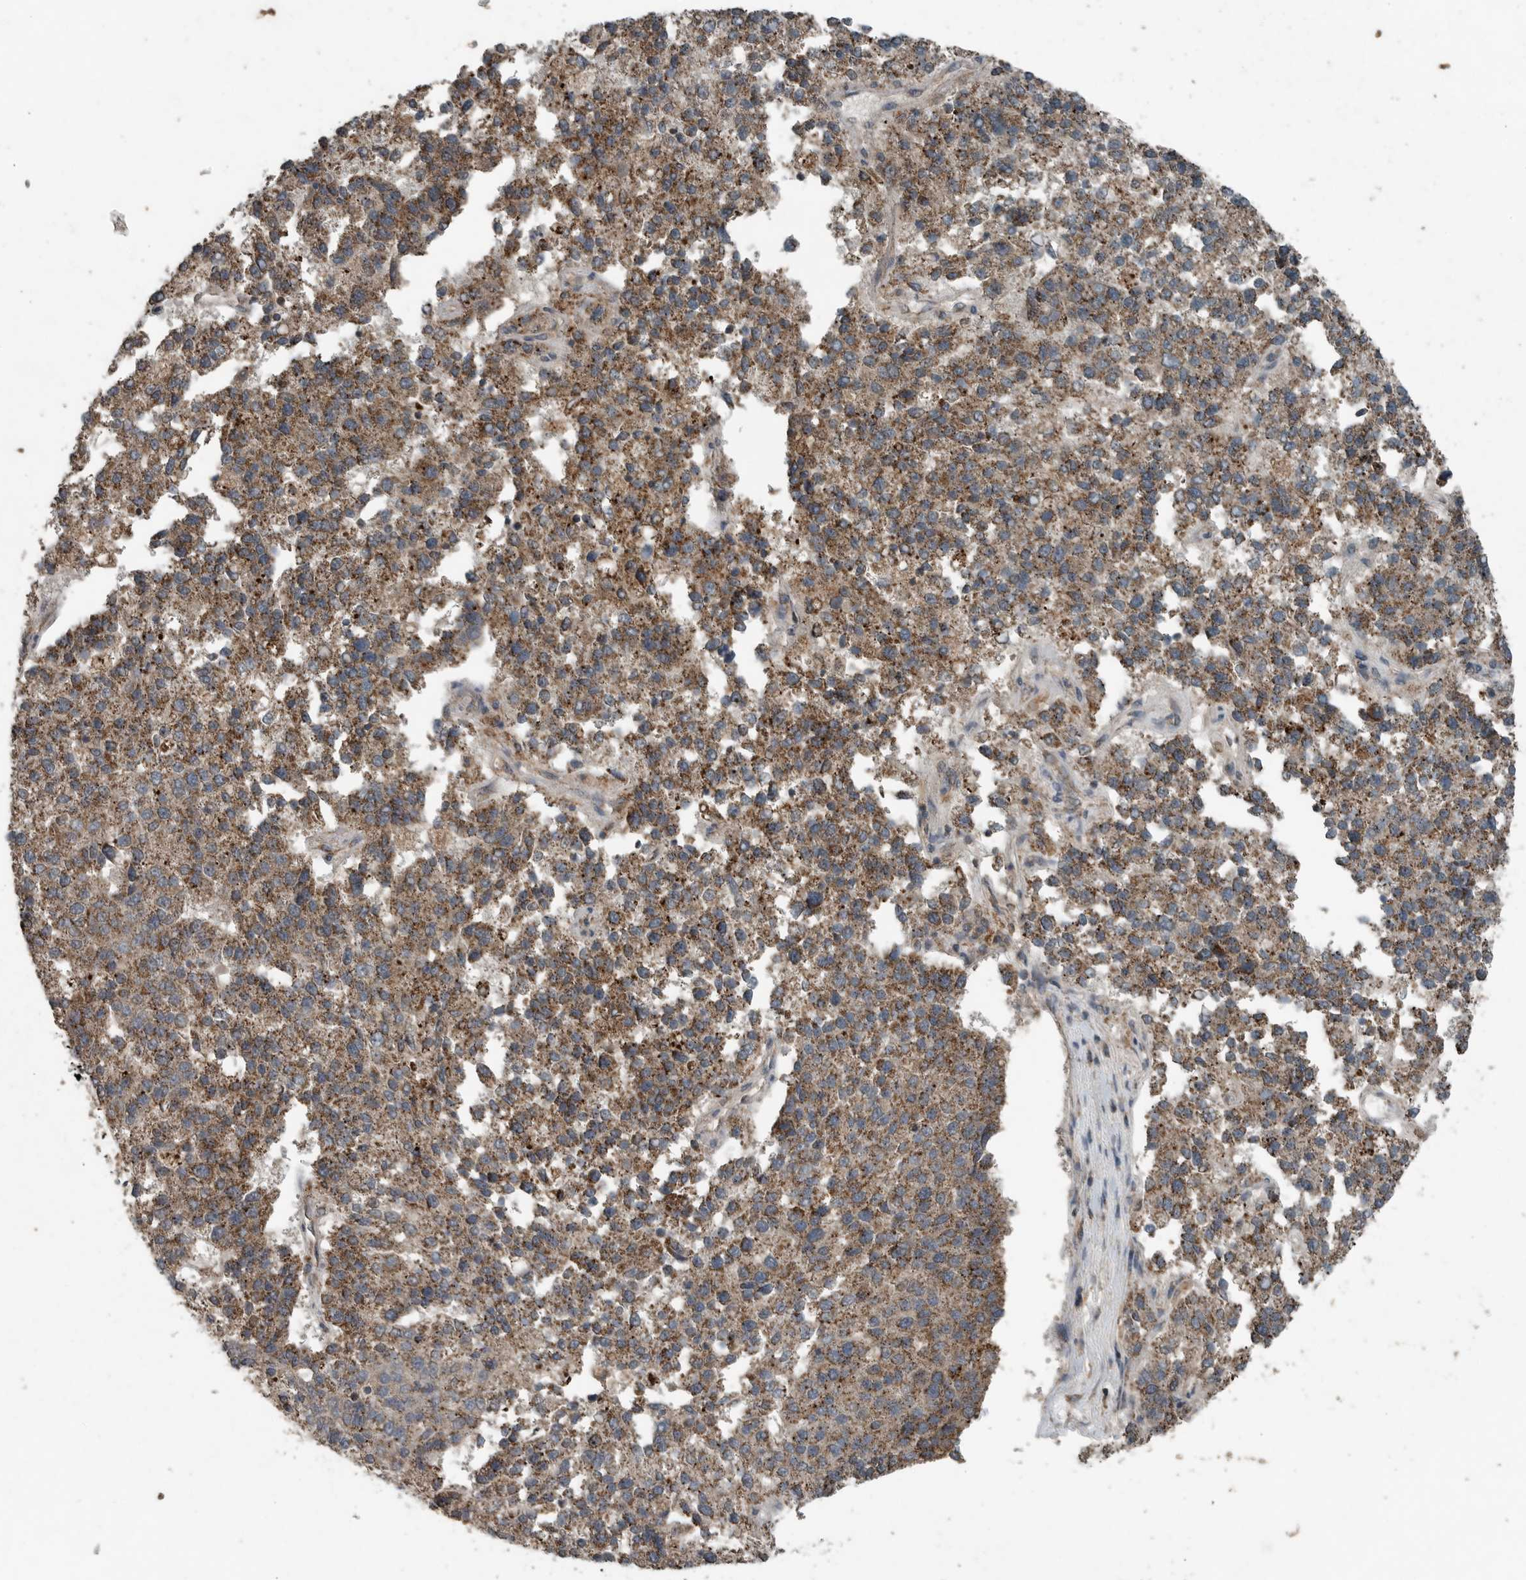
{"staining": {"intensity": "moderate", "quantity": ">75%", "location": "cytoplasmic/membranous"}, "tissue": "pancreatic cancer", "cell_type": "Tumor cells", "image_type": "cancer", "snomed": [{"axis": "morphology", "description": "Adenocarcinoma, NOS"}, {"axis": "topography", "description": "Pancreas"}], "caption": "A micrograph showing moderate cytoplasmic/membranous positivity in about >75% of tumor cells in pancreatic cancer, as visualized by brown immunohistochemical staining.", "gene": "IL6ST", "patient": {"sex": "female", "age": 61}}